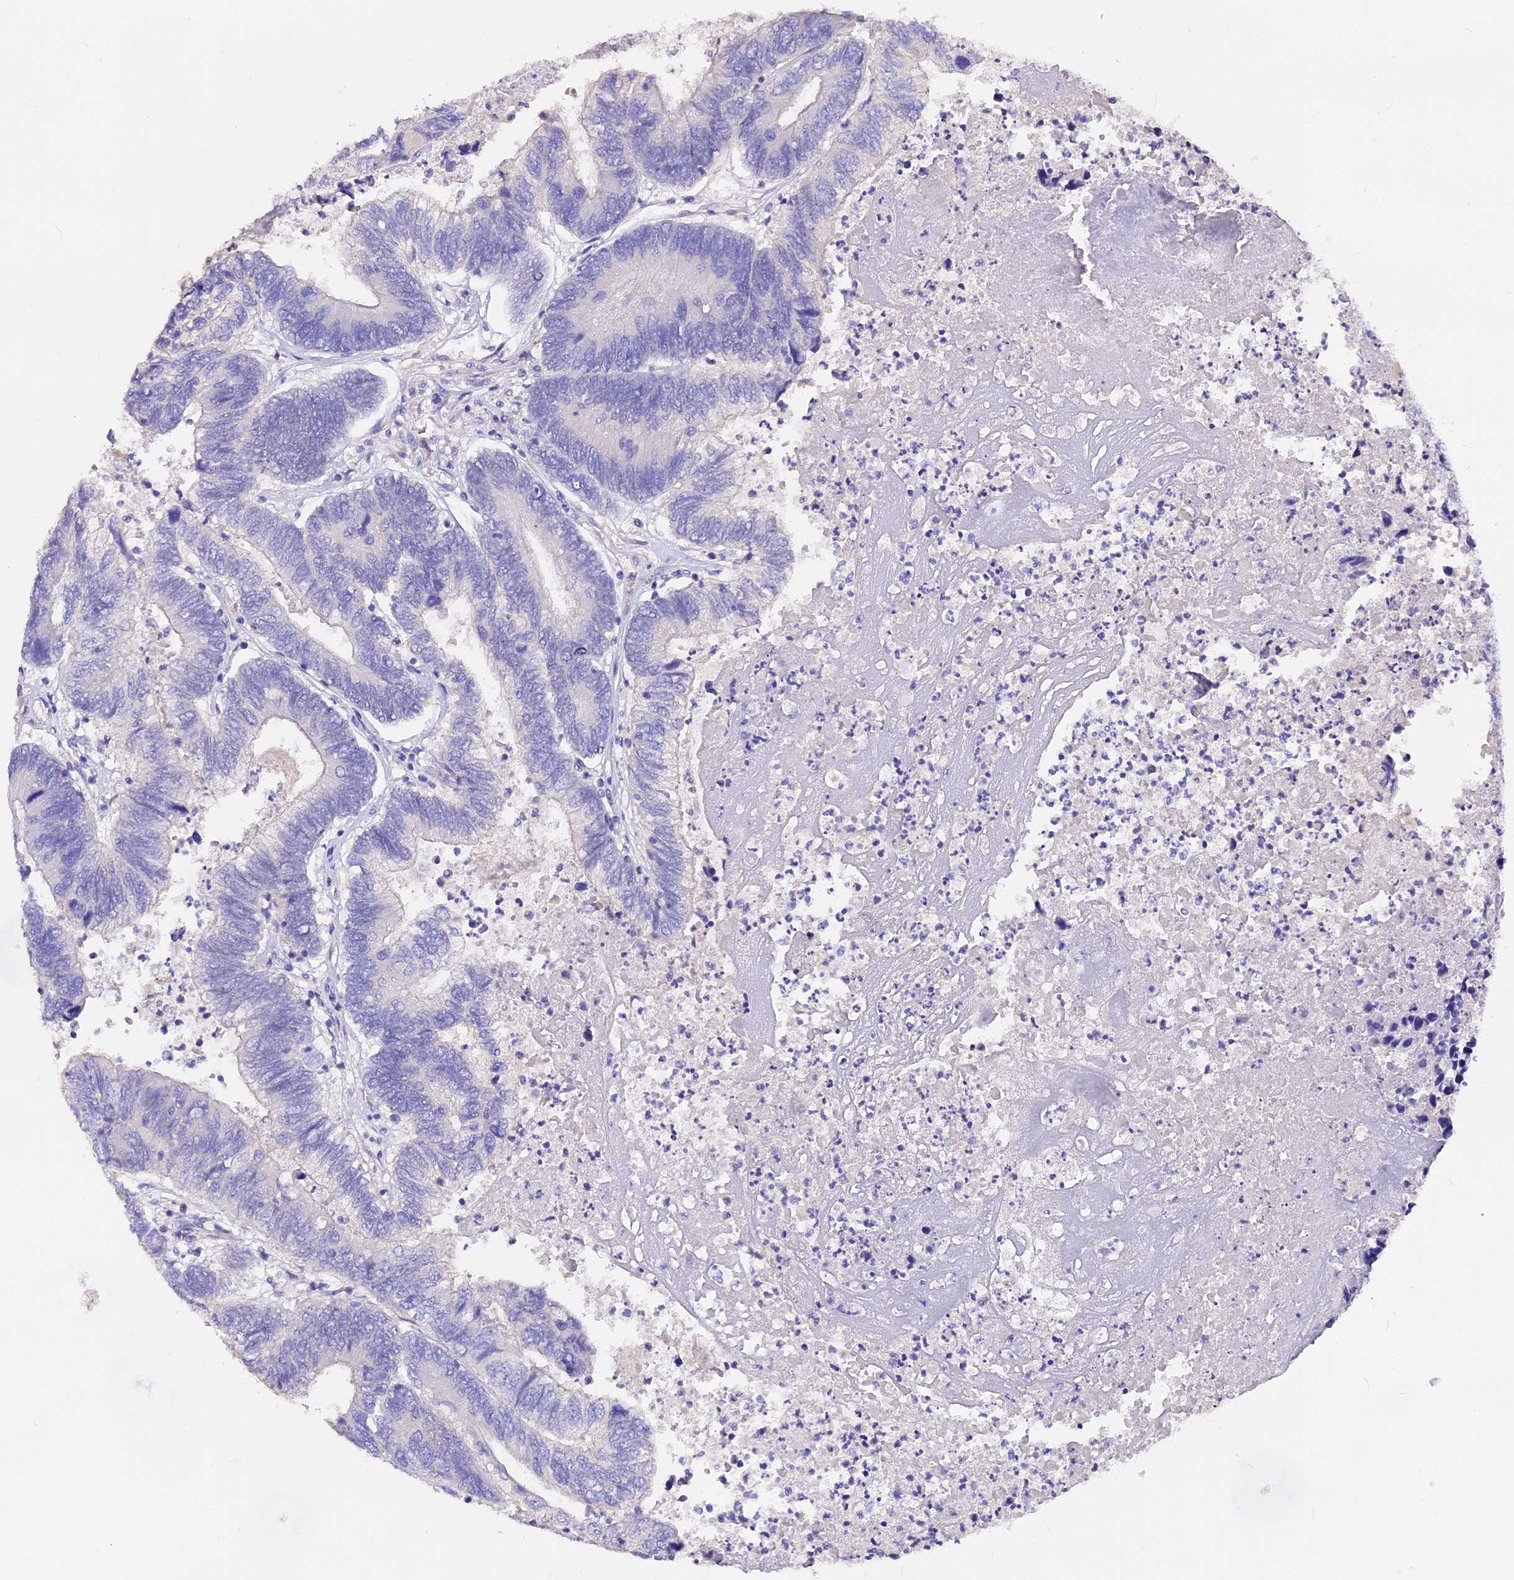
{"staining": {"intensity": "negative", "quantity": "none", "location": "none"}, "tissue": "colorectal cancer", "cell_type": "Tumor cells", "image_type": "cancer", "snomed": [{"axis": "morphology", "description": "Adenocarcinoma, NOS"}, {"axis": "topography", "description": "Colon"}], "caption": "IHC of adenocarcinoma (colorectal) demonstrates no positivity in tumor cells.", "gene": "AP3B2", "patient": {"sex": "female", "age": 67}}